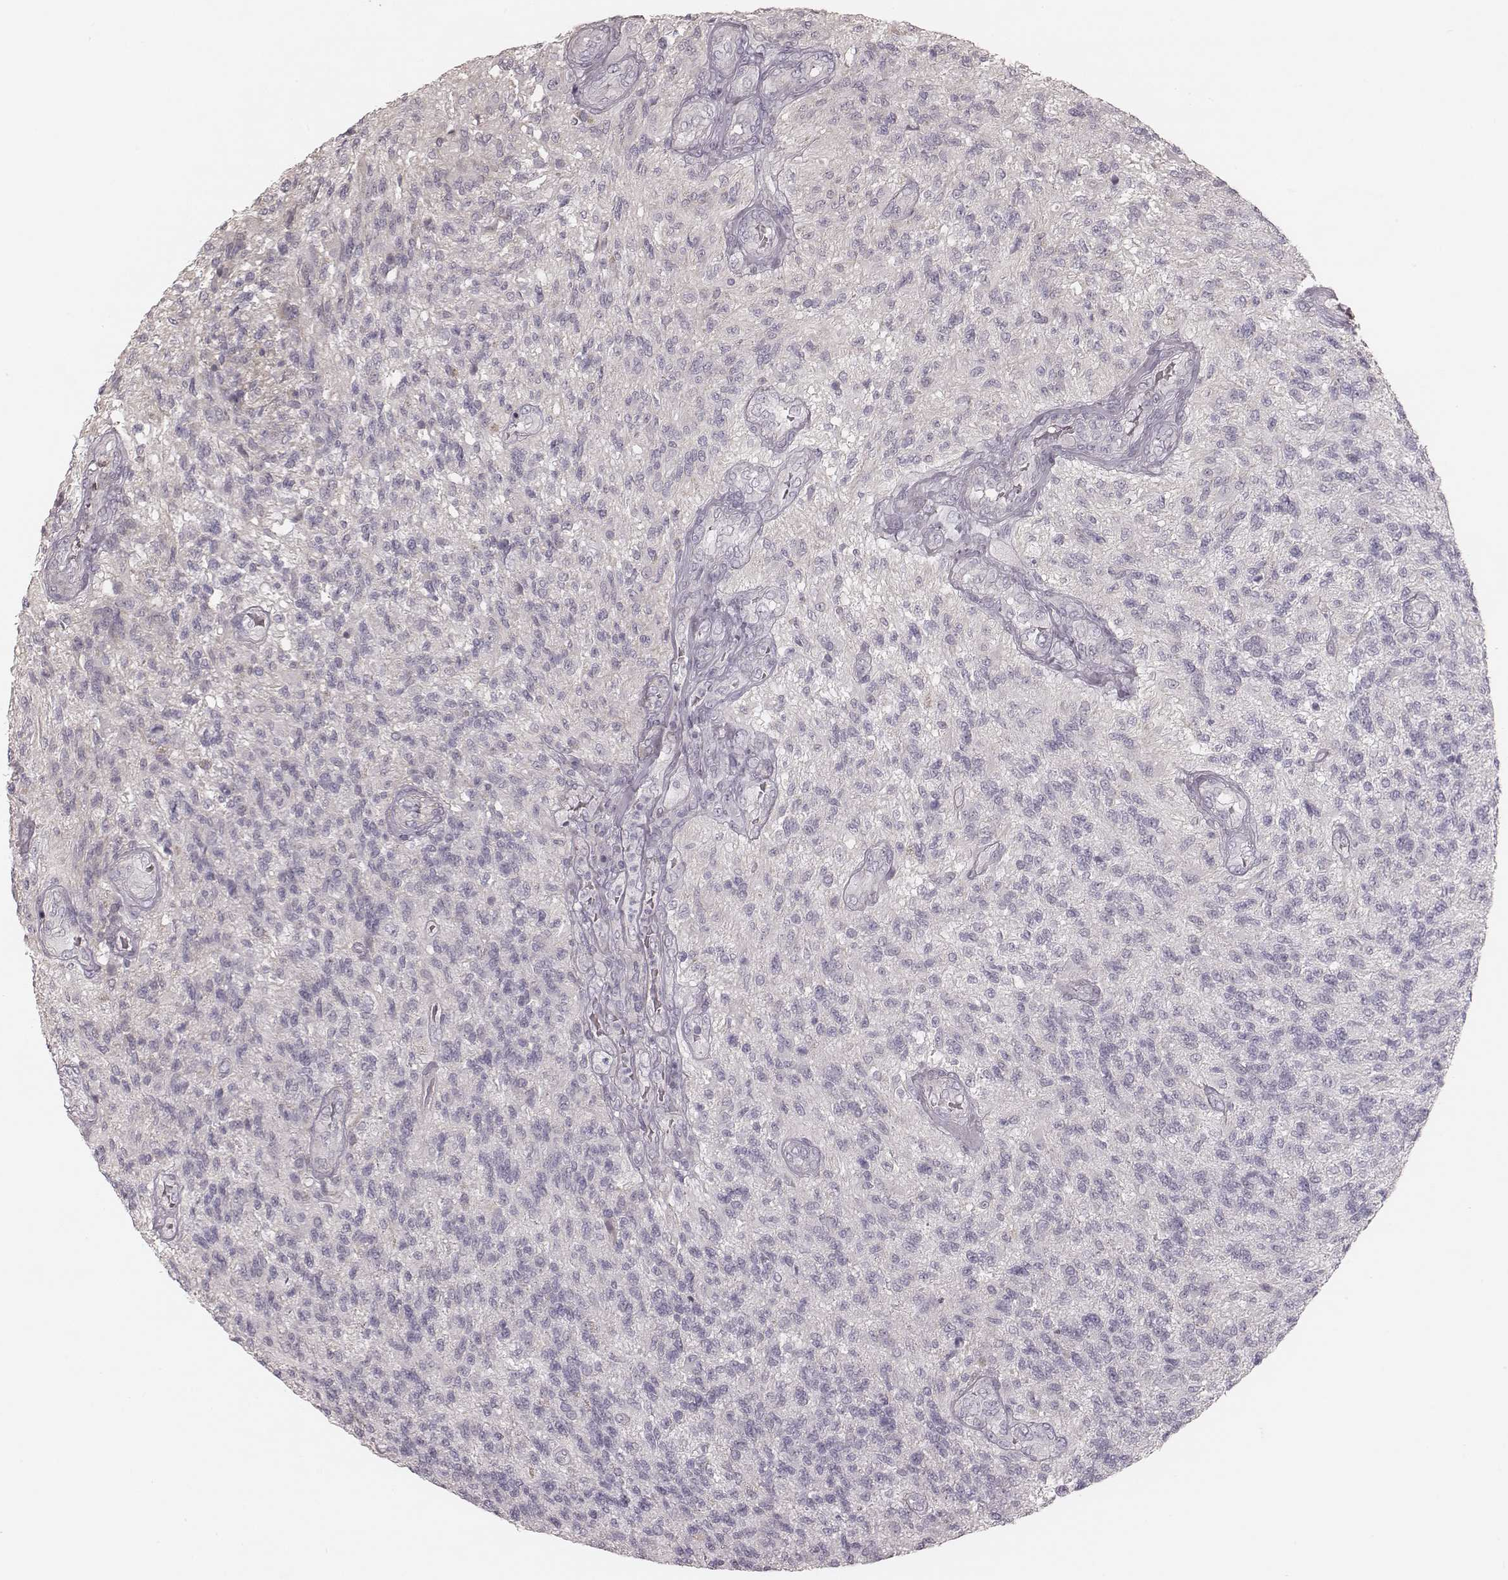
{"staining": {"intensity": "negative", "quantity": "none", "location": "none"}, "tissue": "glioma", "cell_type": "Tumor cells", "image_type": "cancer", "snomed": [{"axis": "morphology", "description": "Glioma, malignant, High grade"}, {"axis": "topography", "description": "Brain"}], "caption": "There is no significant positivity in tumor cells of malignant high-grade glioma. (IHC, brightfield microscopy, high magnification).", "gene": "SPATA24", "patient": {"sex": "male", "age": 56}}